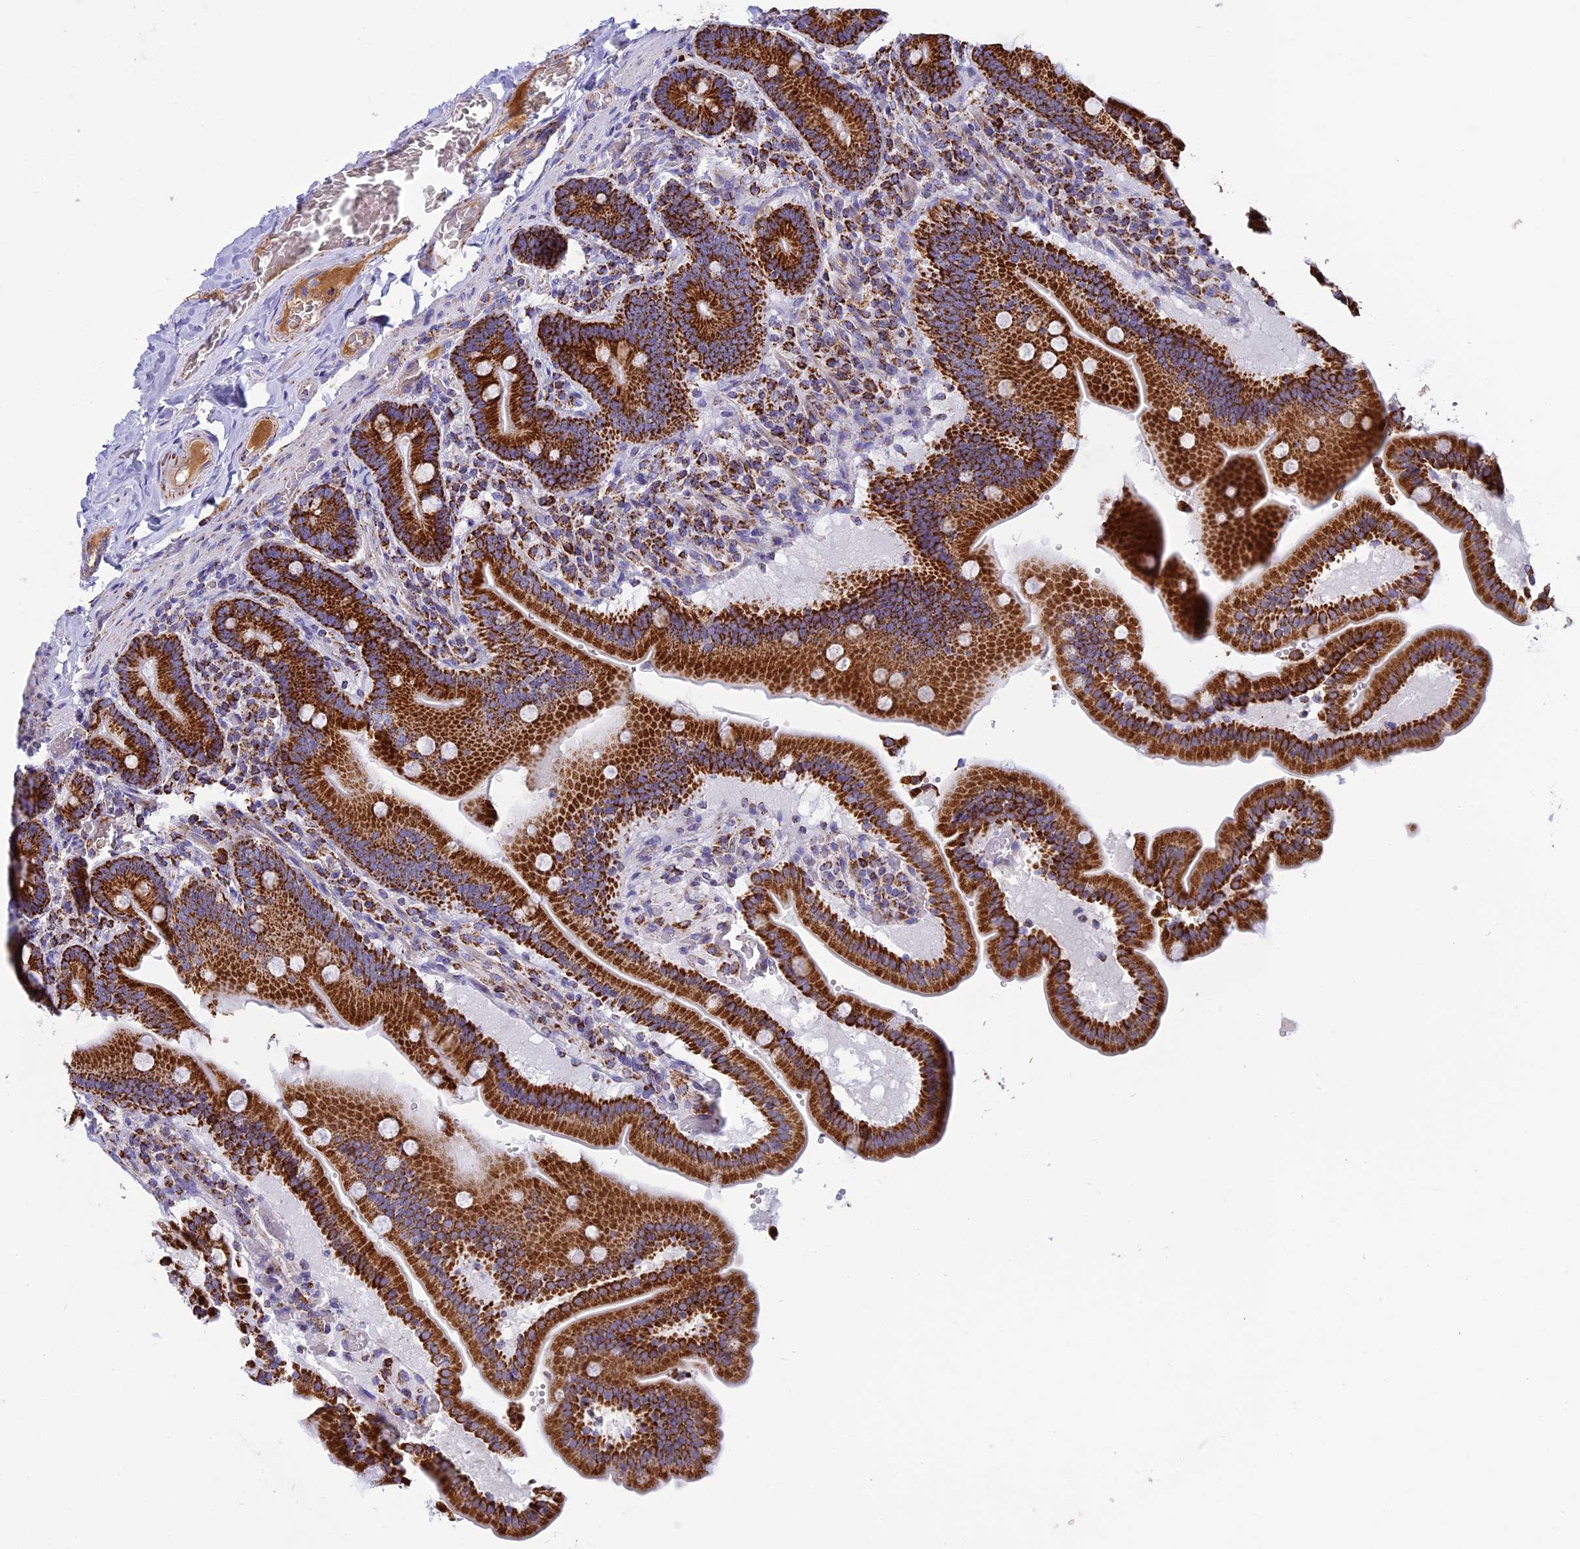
{"staining": {"intensity": "strong", "quantity": ">75%", "location": "cytoplasmic/membranous"}, "tissue": "duodenum", "cell_type": "Glandular cells", "image_type": "normal", "snomed": [{"axis": "morphology", "description": "Normal tissue, NOS"}, {"axis": "topography", "description": "Duodenum"}], "caption": "Brown immunohistochemical staining in benign human duodenum exhibits strong cytoplasmic/membranous positivity in approximately >75% of glandular cells.", "gene": "KCNG1", "patient": {"sex": "female", "age": 62}}